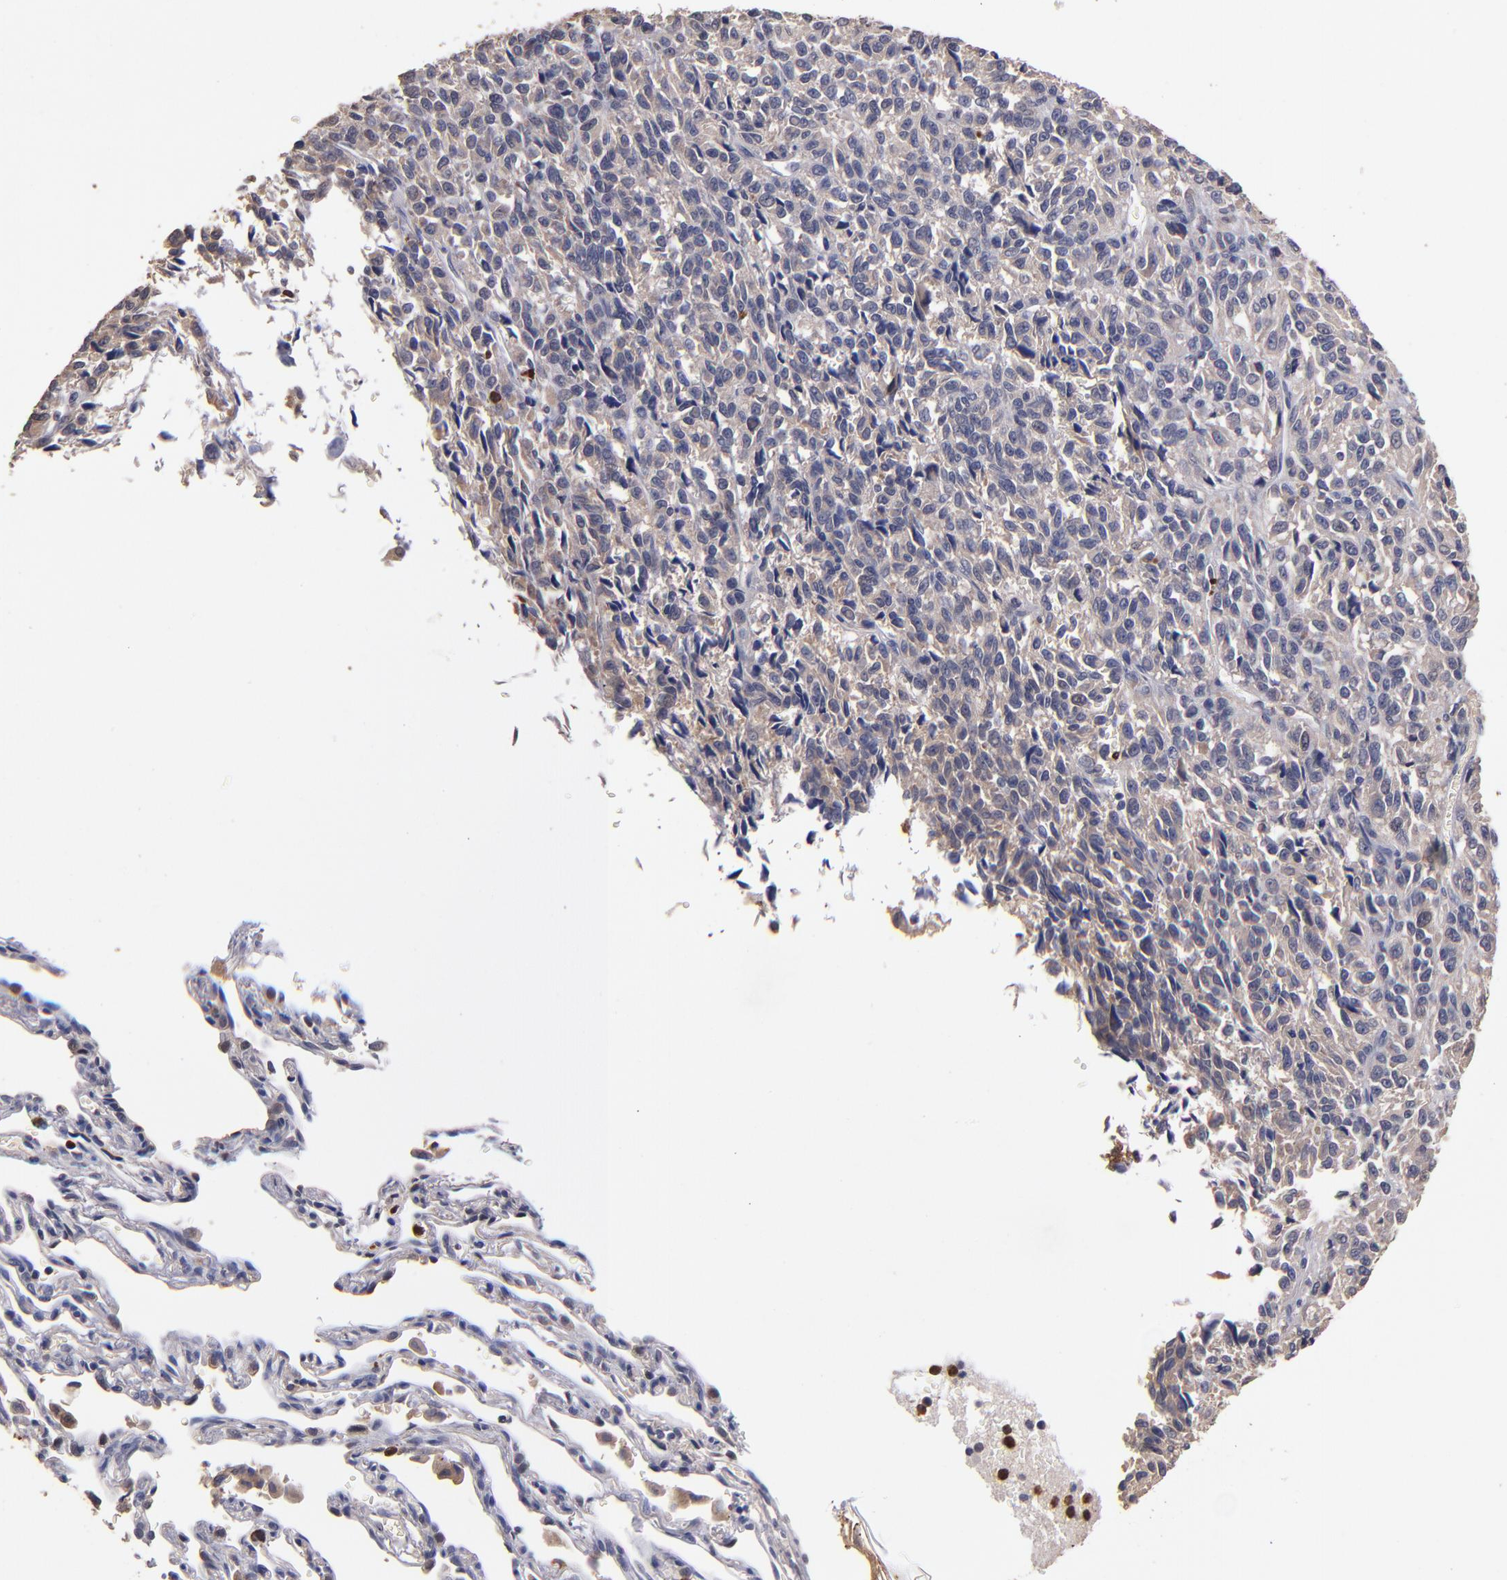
{"staining": {"intensity": "negative", "quantity": "none", "location": "none"}, "tissue": "melanoma", "cell_type": "Tumor cells", "image_type": "cancer", "snomed": [{"axis": "morphology", "description": "Malignant melanoma, Metastatic site"}, {"axis": "topography", "description": "Lung"}], "caption": "Tumor cells are negative for protein expression in human malignant melanoma (metastatic site).", "gene": "TTLL12", "patient": {"sex": "male", "age": 64}}